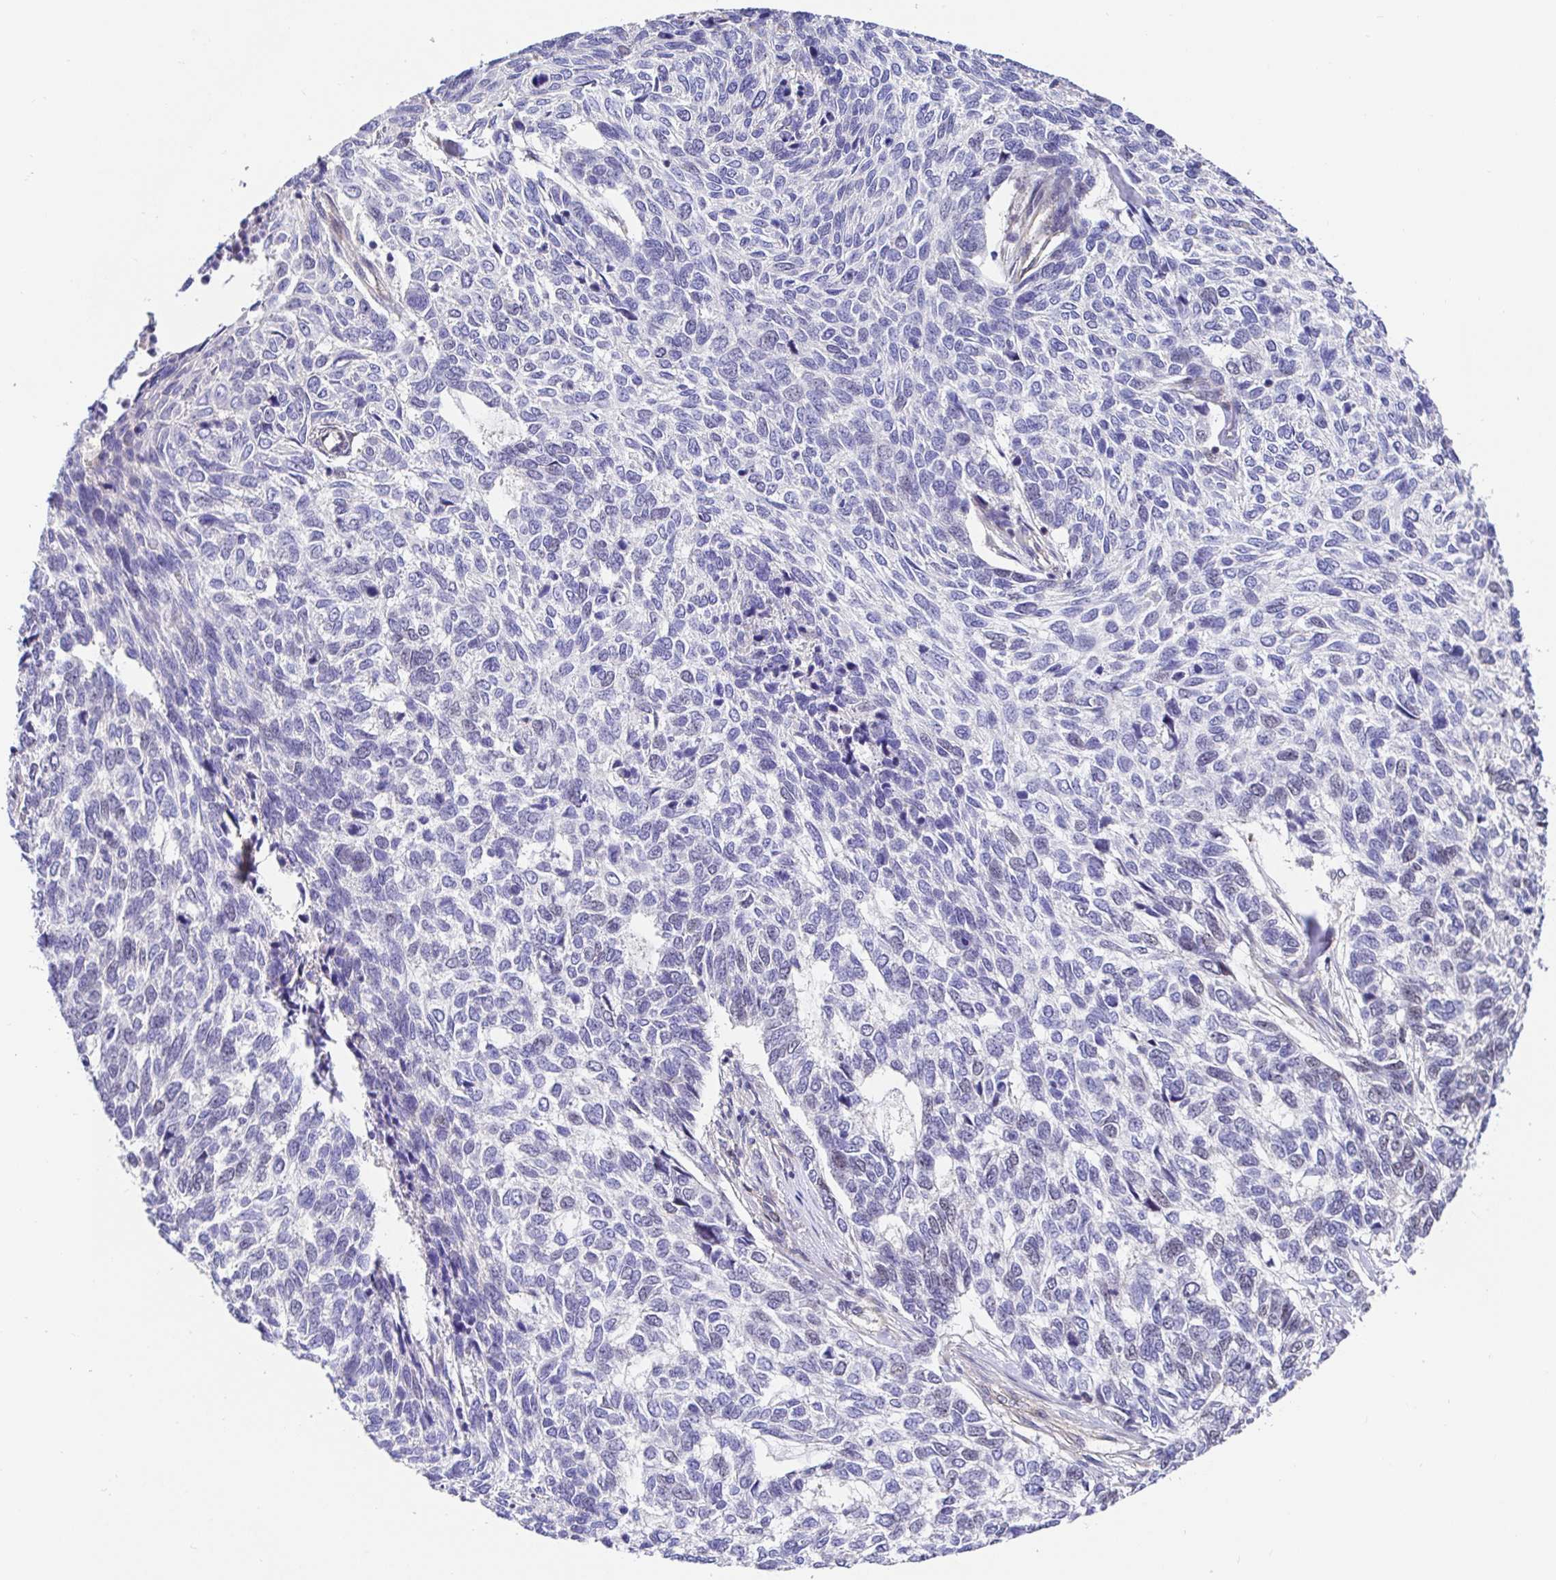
{"staining": {"intensity": "negative", "quantity": "none", "location": "none"}, "tissue": "skin cancer", "cell_type": "Tumor cells", "image_type": "cancer", "snomed": [{"axis": "morphology", "description": "Basal cell carcinoma"}, {"axis": "topography", "description": "Skin"}], "caption": "Tumor cells show no significant protein positivity in basal cell carcinoma (skin).", "gene": "TIMELESS", "patient": {"sex": "female", "age": 65}}